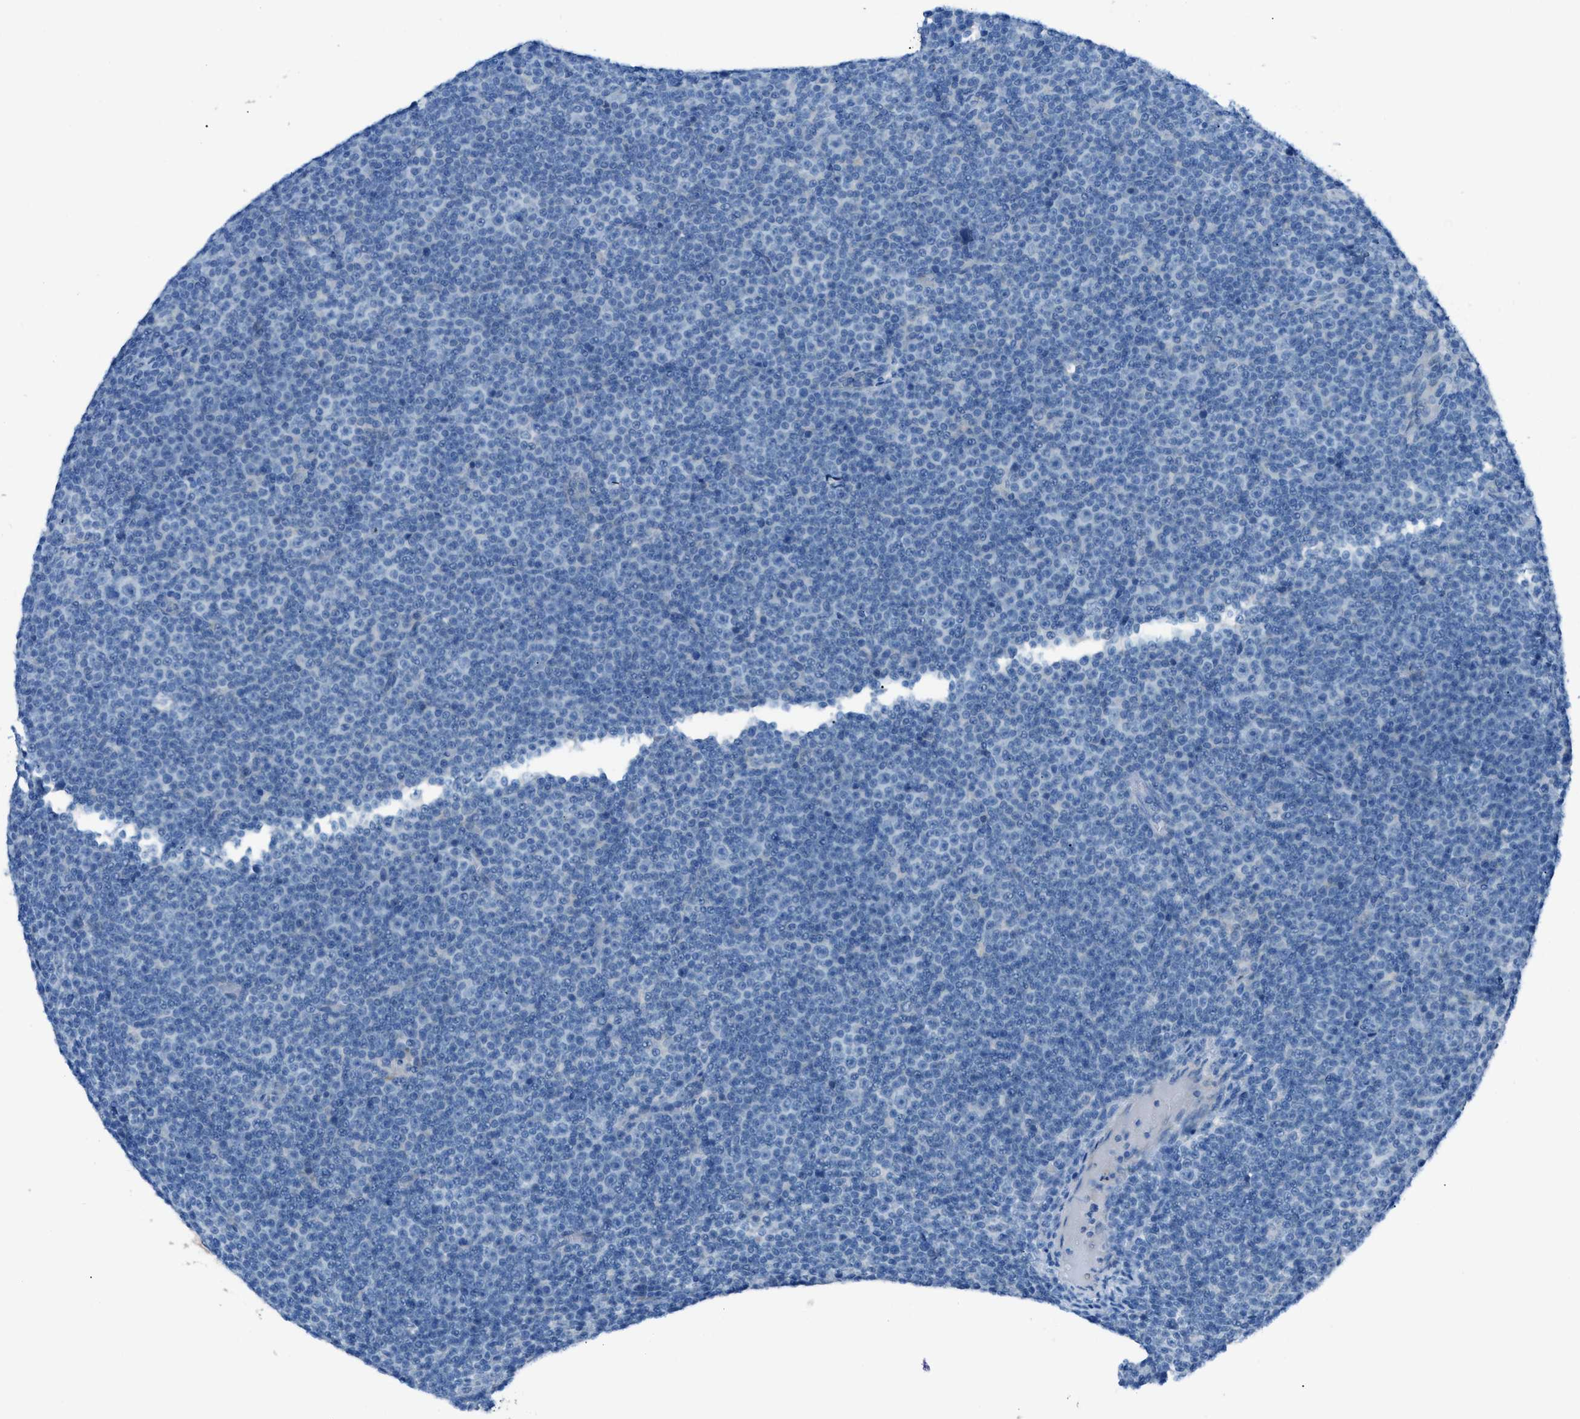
{"staining": {"intensity": "negative", "quantity": "none", "location": "none"}, "tissue": "lymphoma", "cell_type": "Tumor cells", "image_type": "cancer", "snomed": [{"axis": "morphology", "description": "Malignant lymphoma, non-Hodgkin's type, Low grade"}, {"axis": "topography", "description": "Lymph node"}], "caption": "The image demonstrates no significant positivity in tumor cells of lymphoma. The staining is performed using DAB (3,3'-diaminobenzidine) brown chromogen with nuclei counter-stained in using hematoxylin.", "gene": "C5AR2", "patient": {"sex": "female", "age": 67}}